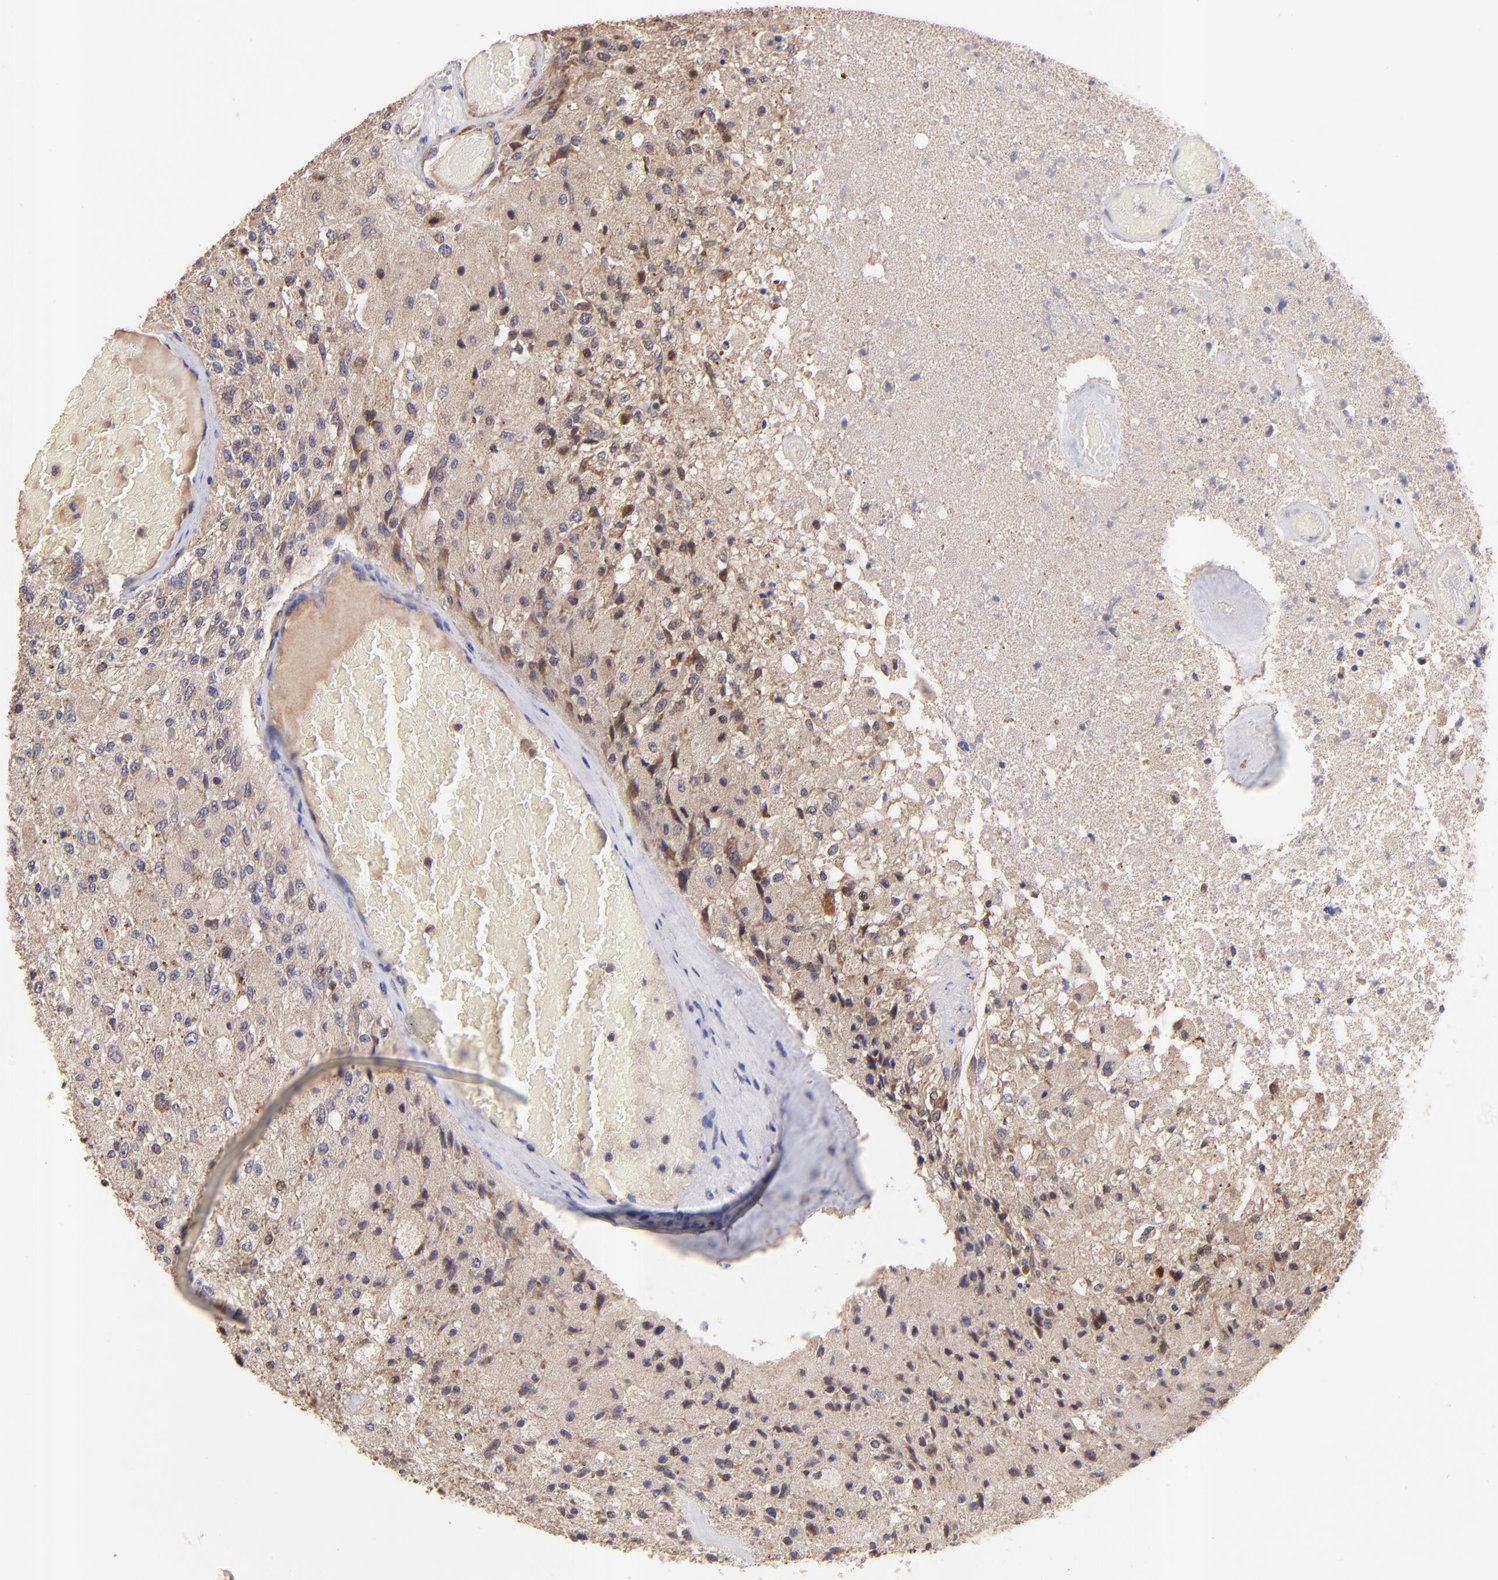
{"staining": {"intensity": "strong", "quantity": "<25%", "location": "cytoplasmic/membranous"}, "tissue": "glioma", "cell_type": "Tumor cells", "image_type": "cancer", "snomed": [{"axis": "morphology", "description": "Normal tissue, NOS"}, {"axis": "morphology", "description": "Glioma, malignant, High grade"}, {"axis": "topography", "description": "Cerebral cortex"}], "caption": "A photomicrograph of human glioma stained for a protein reveals strong cytoplasmic/membranous brown staining in tumor cells.", "gene": "BAIAP2L2", "patient": {"sex": "male", "age": 77}}